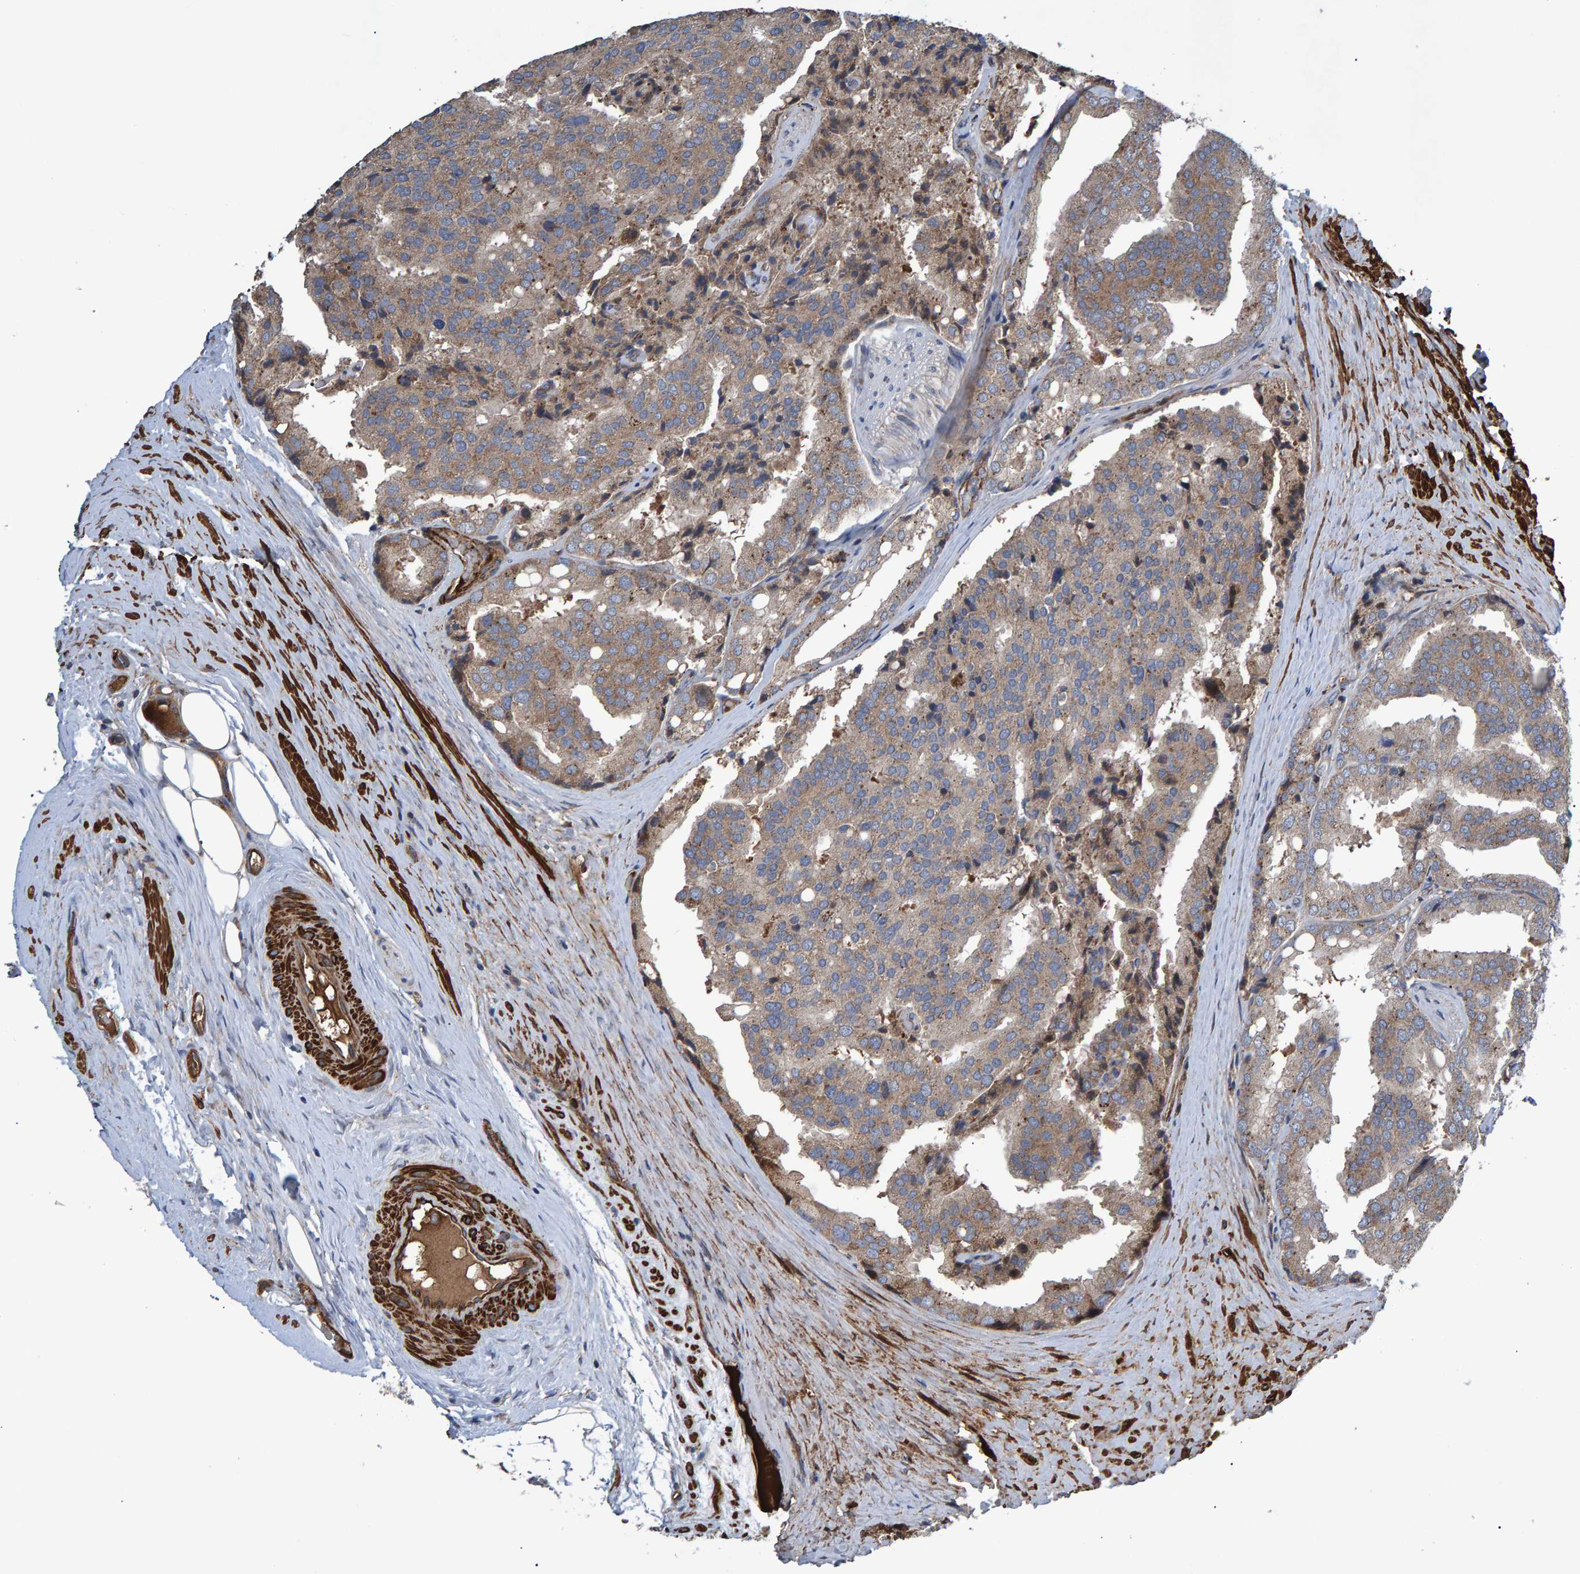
{"staining": {"intensity": "weak", "quantity": "25%-75%", "location": "cytoplasmic/membranous"}, "tissue": "prostate cancer", "cell_type": "Tumor cells", "image_type": "cancer", "snomed": [{"axis": "morphology", "description": "Adenocarcinoma, High grade"}, {"axis": "topography", "description": "Prostate"}], "caption": "Immunohistochemical staining of human prostate cancer (adenocarcinoma (high-grade)) reveals weak cytoplasmic/membranous protein positivity in approximately 25%-75% of tumor cells. (IHC, brightfield microscopy, high magnification).", "gene": "SLIT2", "patient": {"sex": "male", "age": 50}}